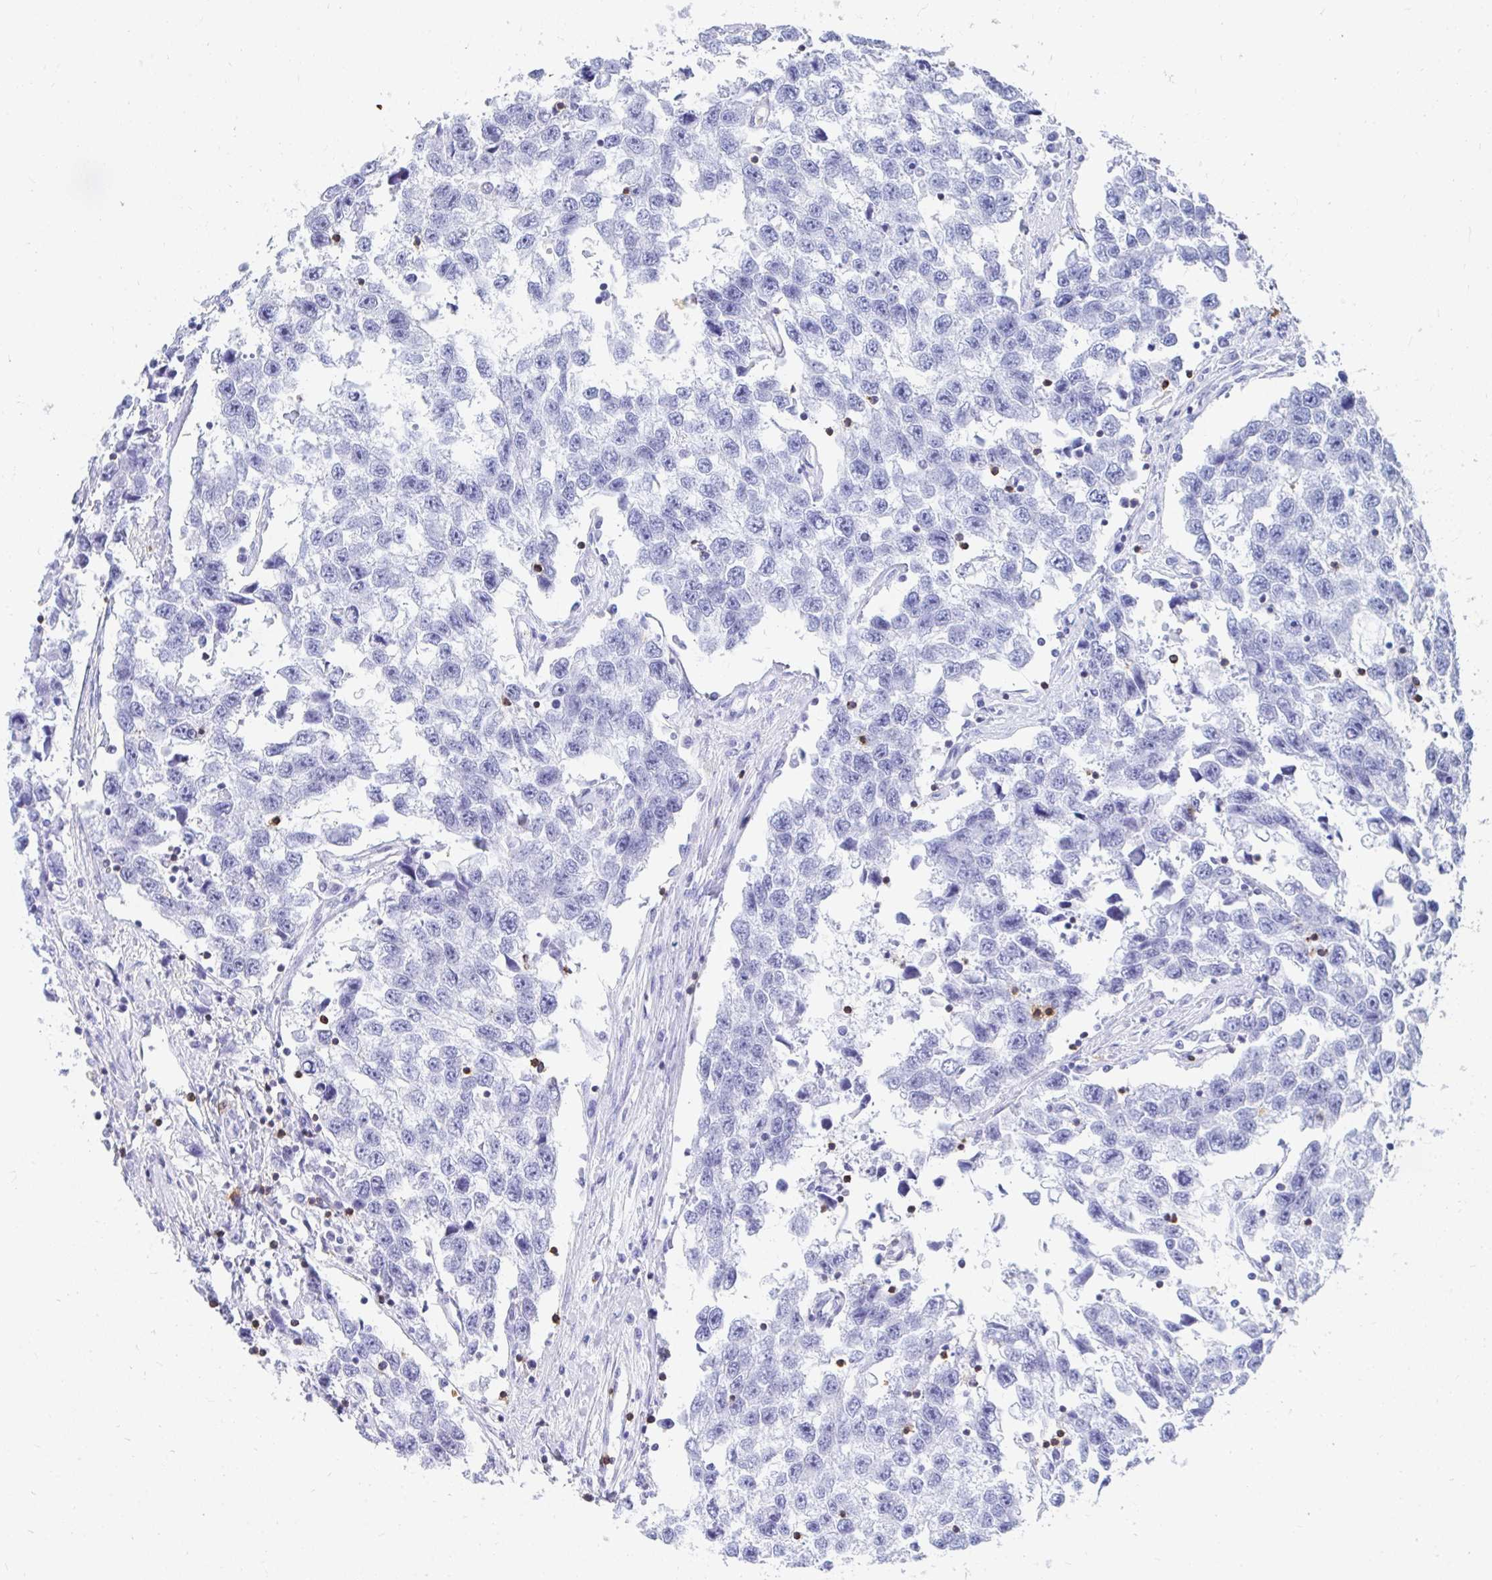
{"staining": {"intensity": "negative", "quantity": "none", "location": "none"}, "tissue": "testis cancer", "cell_type": "Tumor cells", "image_type": "cancer", "snomed": [{"axis": "morphology", "description": "Seminoma, NOS"}, {"axis": "topography", "description": "Testis"}], "caption": "Tumor cells are negative for brown protein staining in testis cancer (seminoma).", "gene": "CD7", "patient": {"sex": "male", "age": 33}}